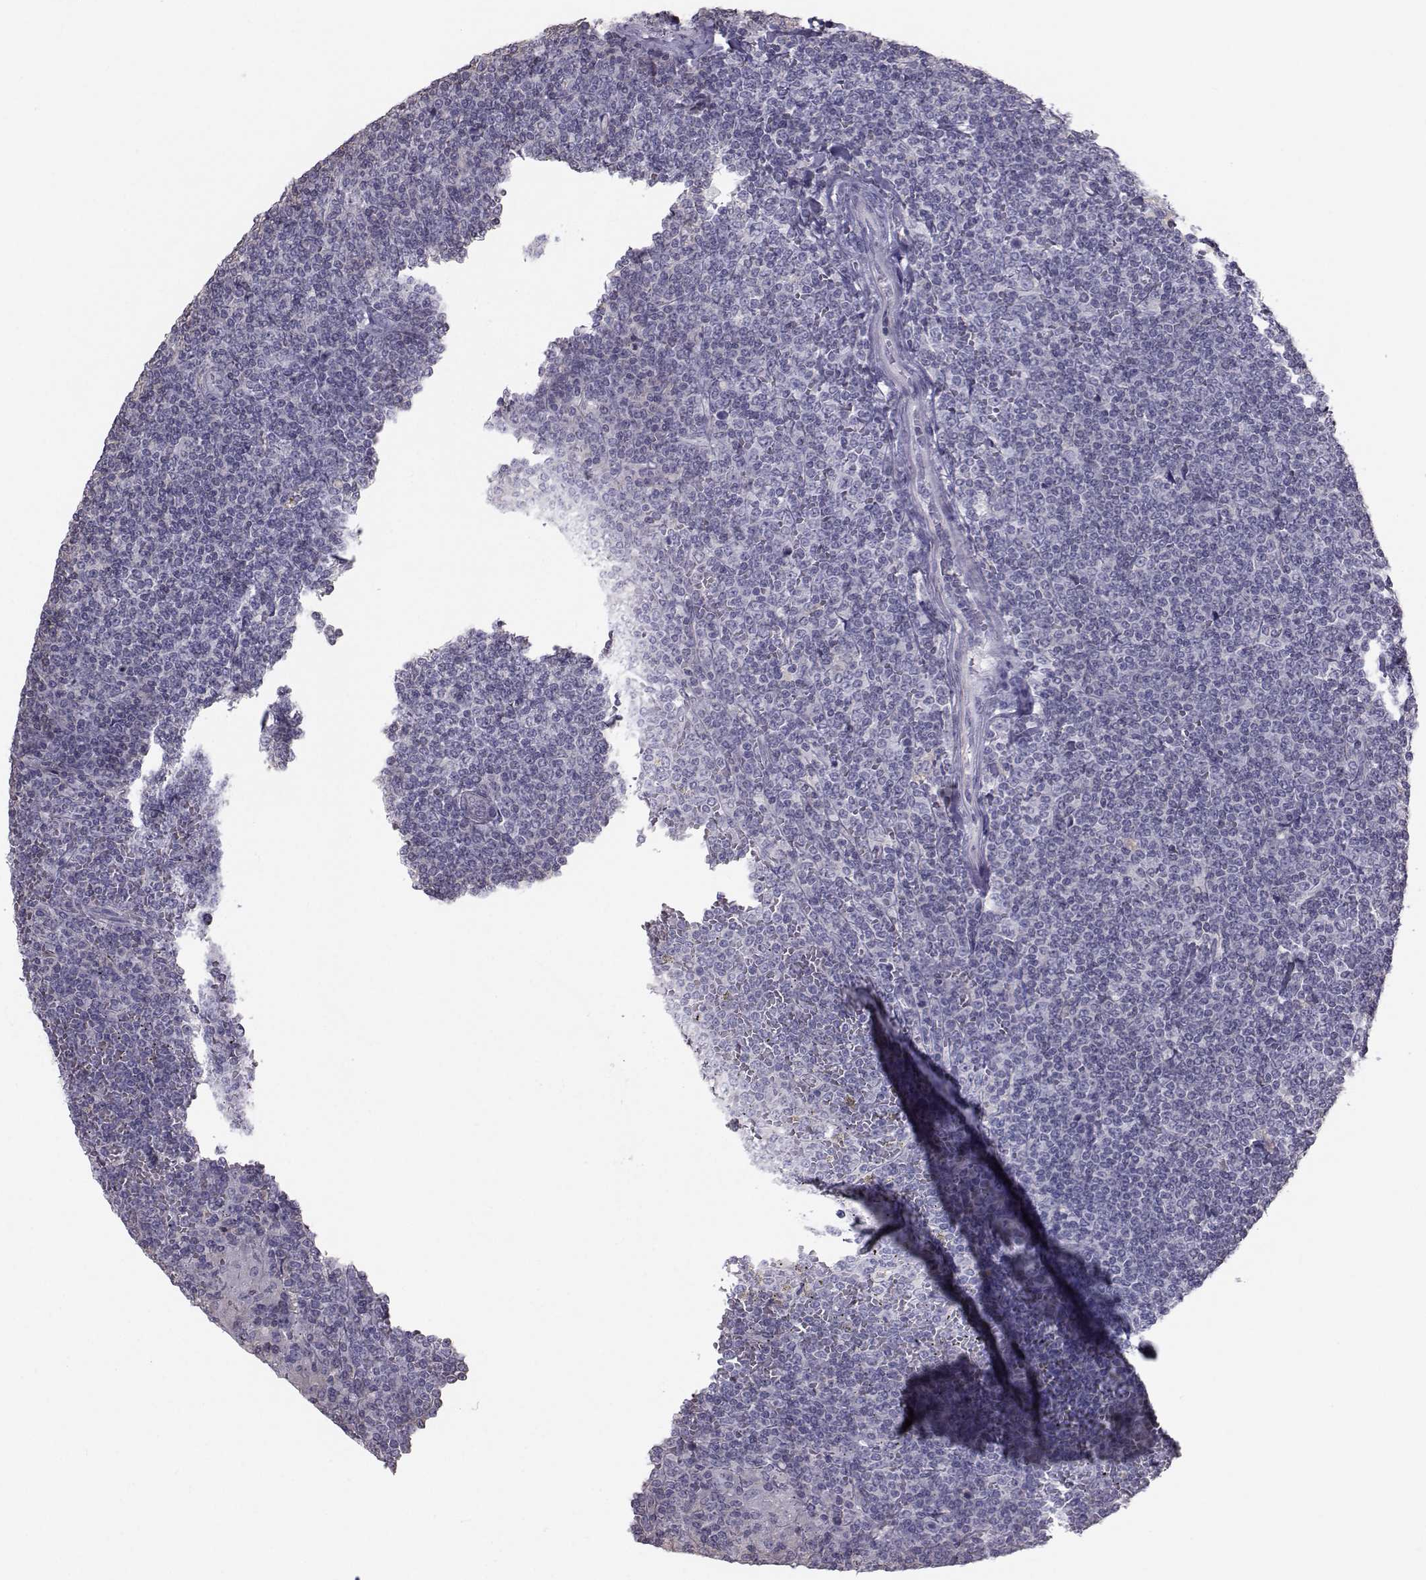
{"staining": {"intensity": "negative", "quantity": "none", "location": "none"}, "tissue": "lymphoma", "cell_type": "Tumor cells", "image_type": "cancer", "snomed": [{"axis": "morphology", "description": "Malignant lymphoma, non-Hodgkin's type, Low grade"}, {"axis": "topography", "description": "Spleen"}], "caption": "Immunohistochemistry (IHC) histopathology image of human lymphoma stained for a protein (brown), which demonstrates no staining in tumor cells.", "gene": "GARIN3", "patient": {"sex": "female", "age": 19}}